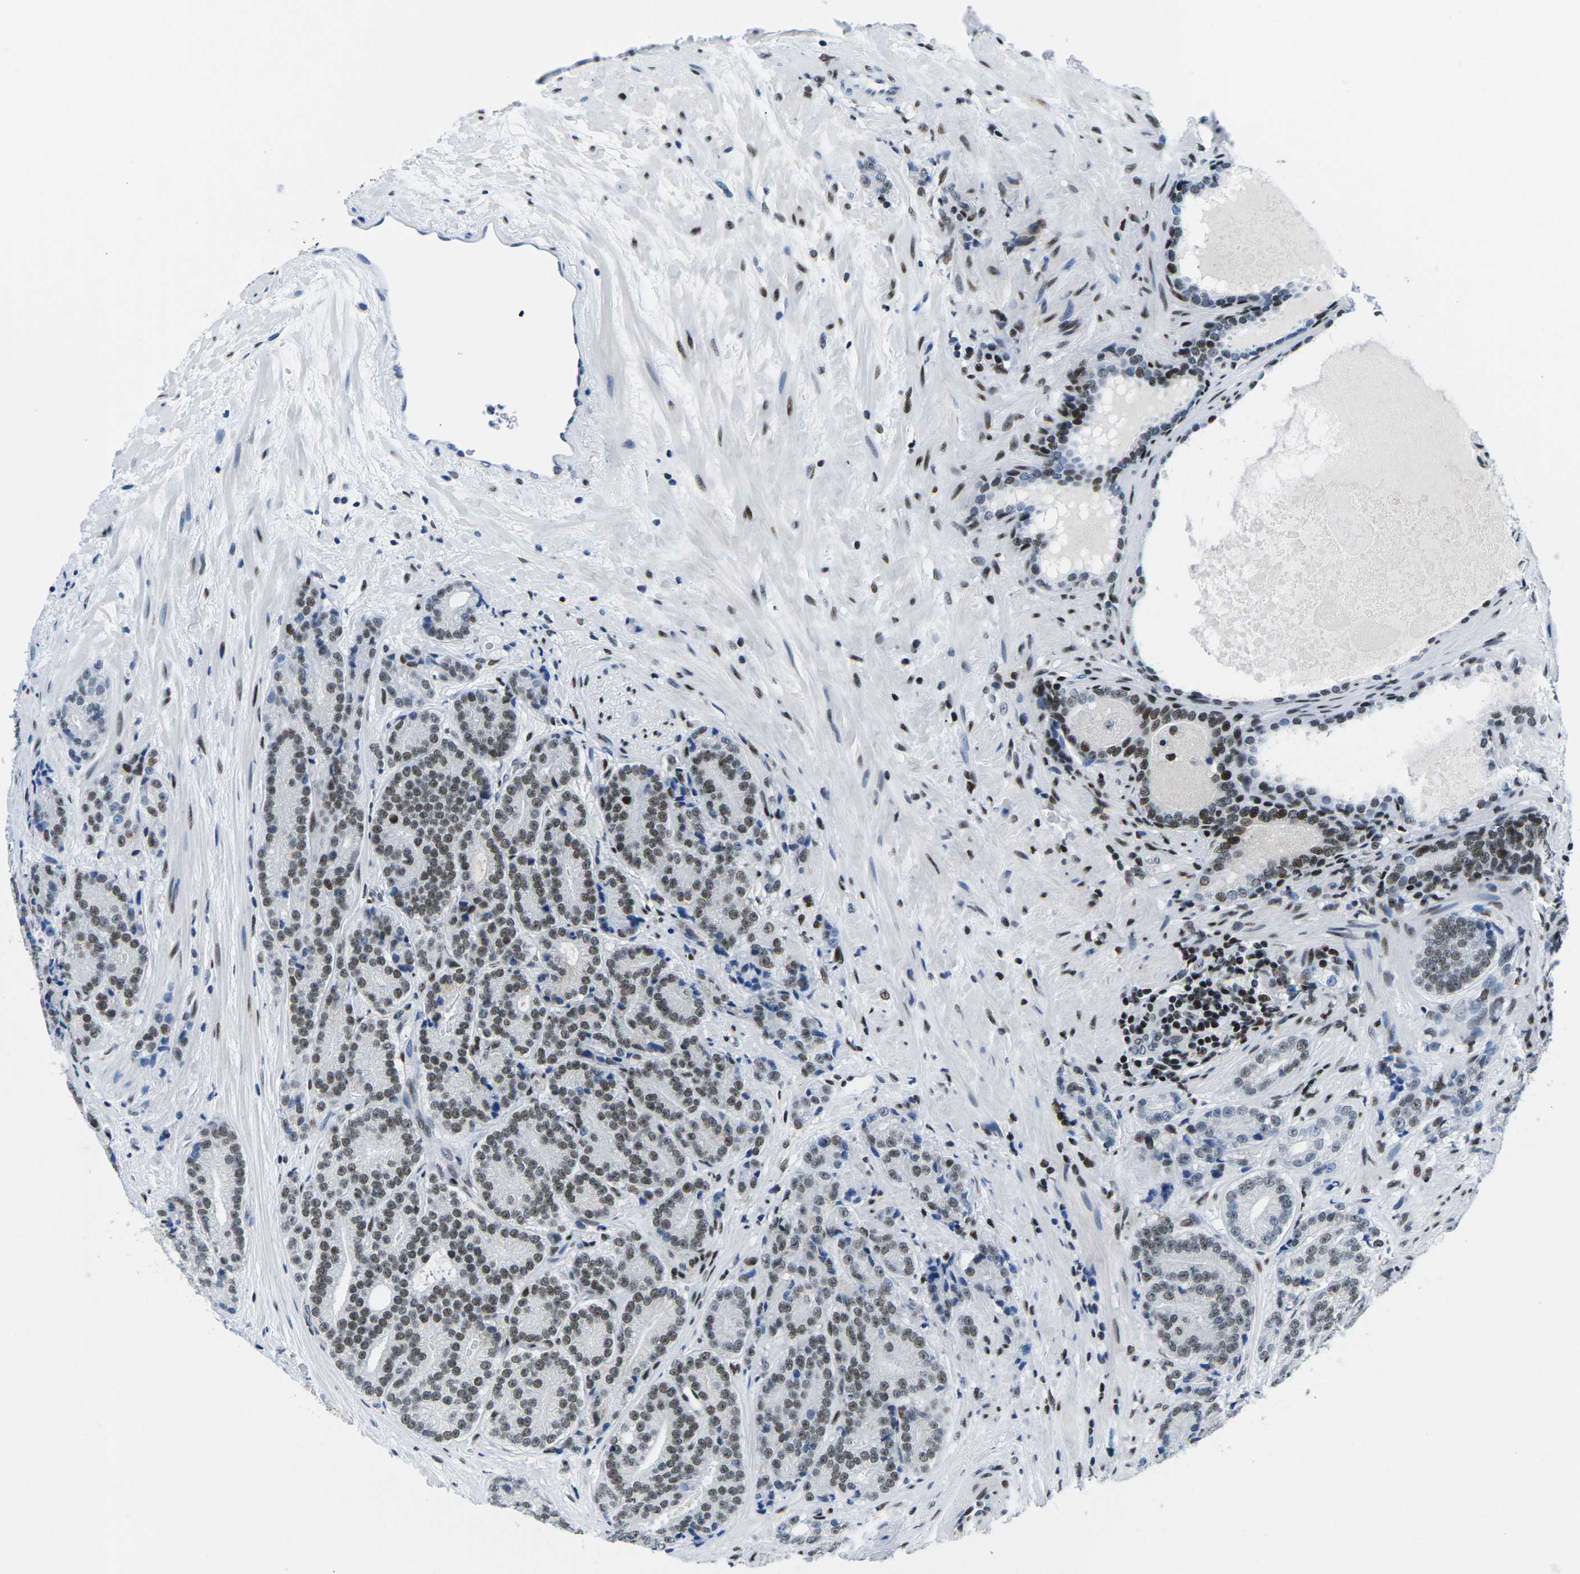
{"staining": {"intensity": "moderate", "quantity": ">75%", "location": "nuclear"}, "tissue": "prostate cancer", "cell_type": "Tumor cells", "image_type": "cancer", "snomed": [{"axis": "morphology", "description": "Adenocarcinoma, High grade"}, {"axis": "topography", "description": "Prostate"}], "caption": "The micrograph shows staining of prostate cancer, revealing moderate nuclear protein expression (brown color) within tumor cells.", "gene": "ATF1", "patient": {"sex": "male", "age": 61}}